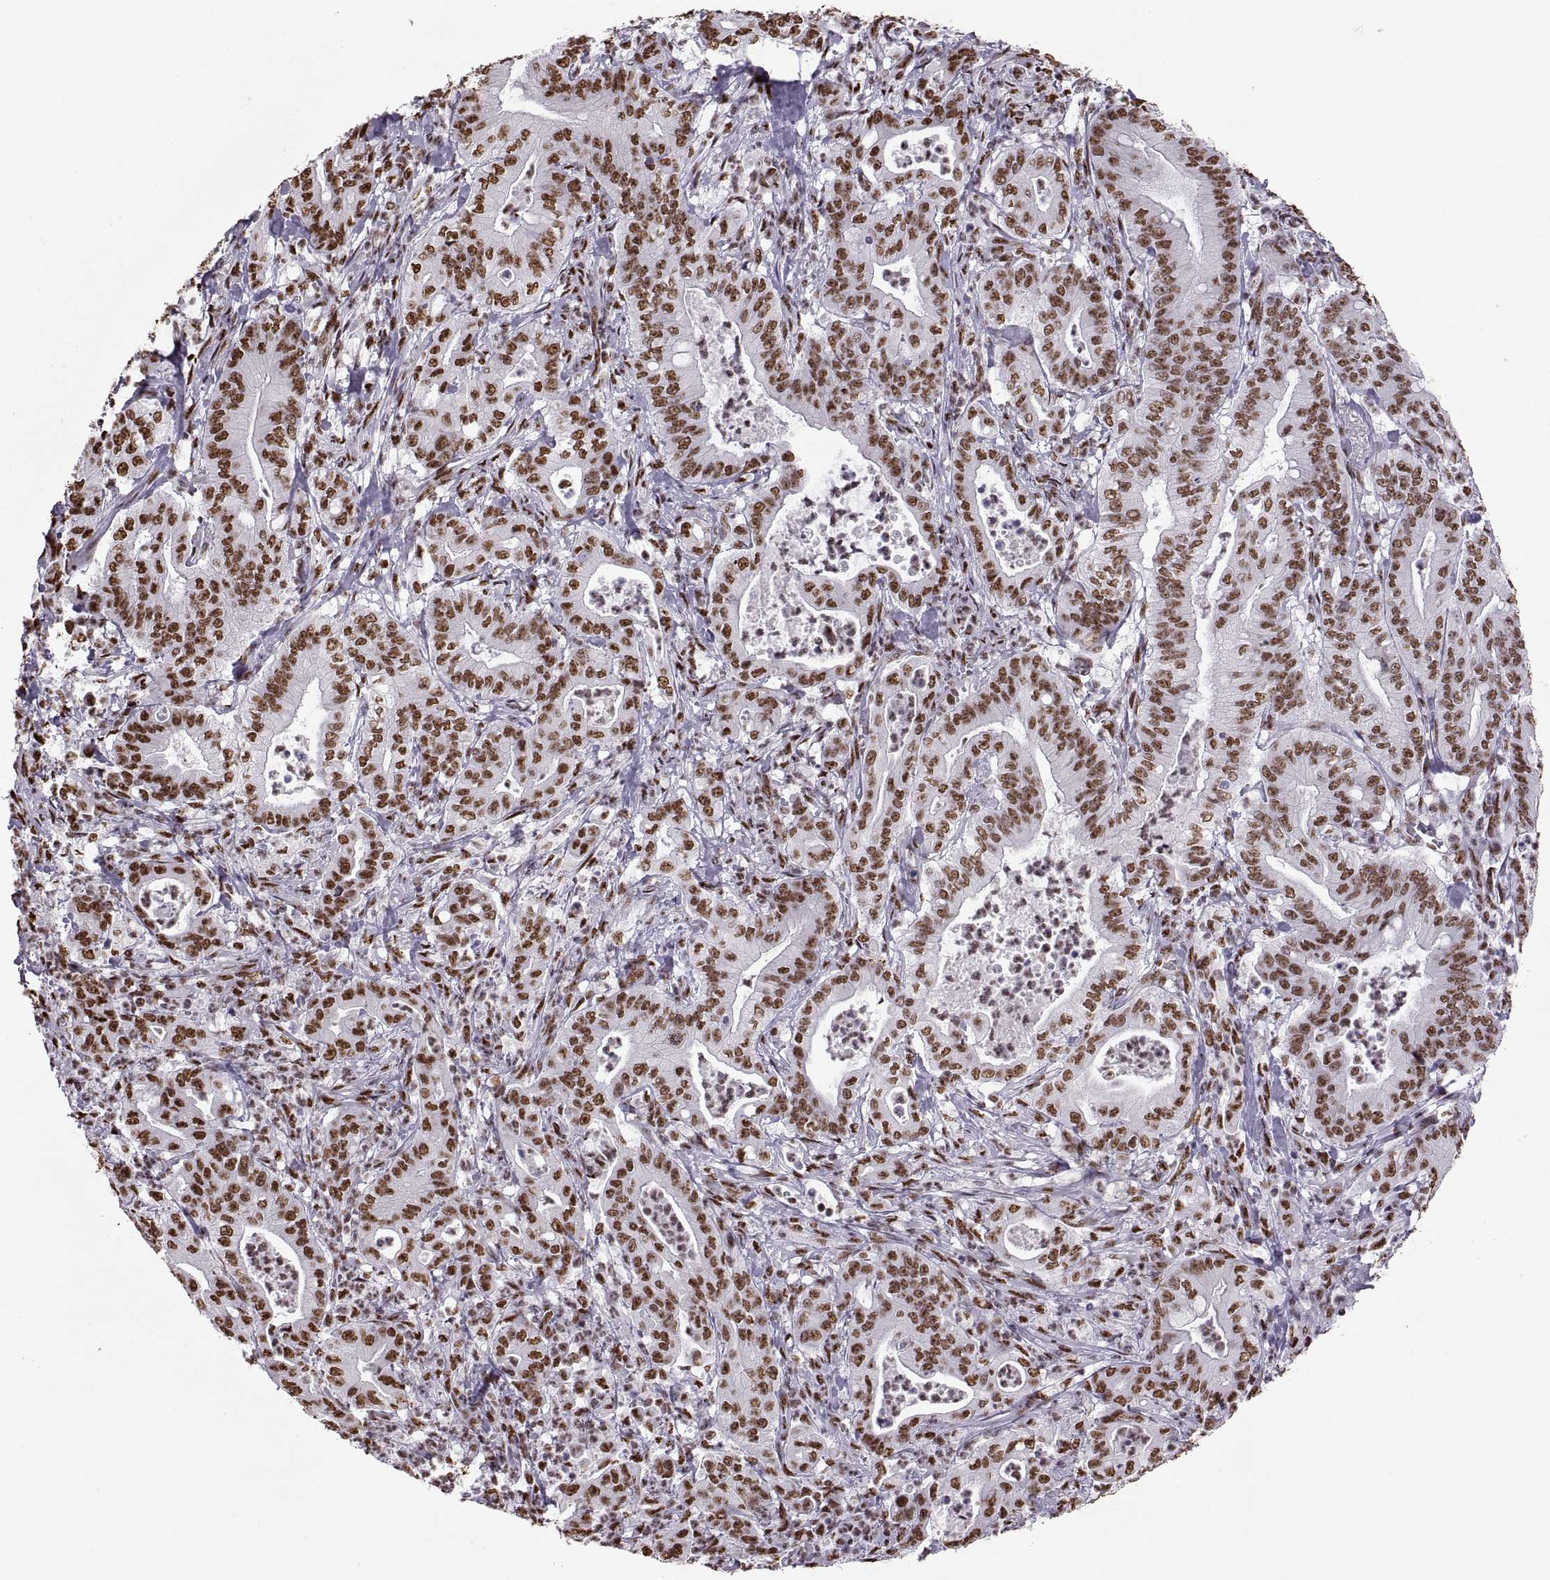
{"staining": {"intensity": "moderate", "quantity": ">75%", "location": "nuclear"}, "tissue": "pancreatic cancer", "cell_type": "Tumor cells", "image_type": "cancer", "snomed": [{"axis": "morphology", "description": "Adenocarcinoma, NOS"}, {"axis": "topography", "description": "Pancreas"}], "caption": "Human pancreatic adenocarcinoma stained with a protein marker demonstrates moderate staining in tumor cells.", "gene": "SNAI1", "patient": {"sex": "male", "age": 71}}